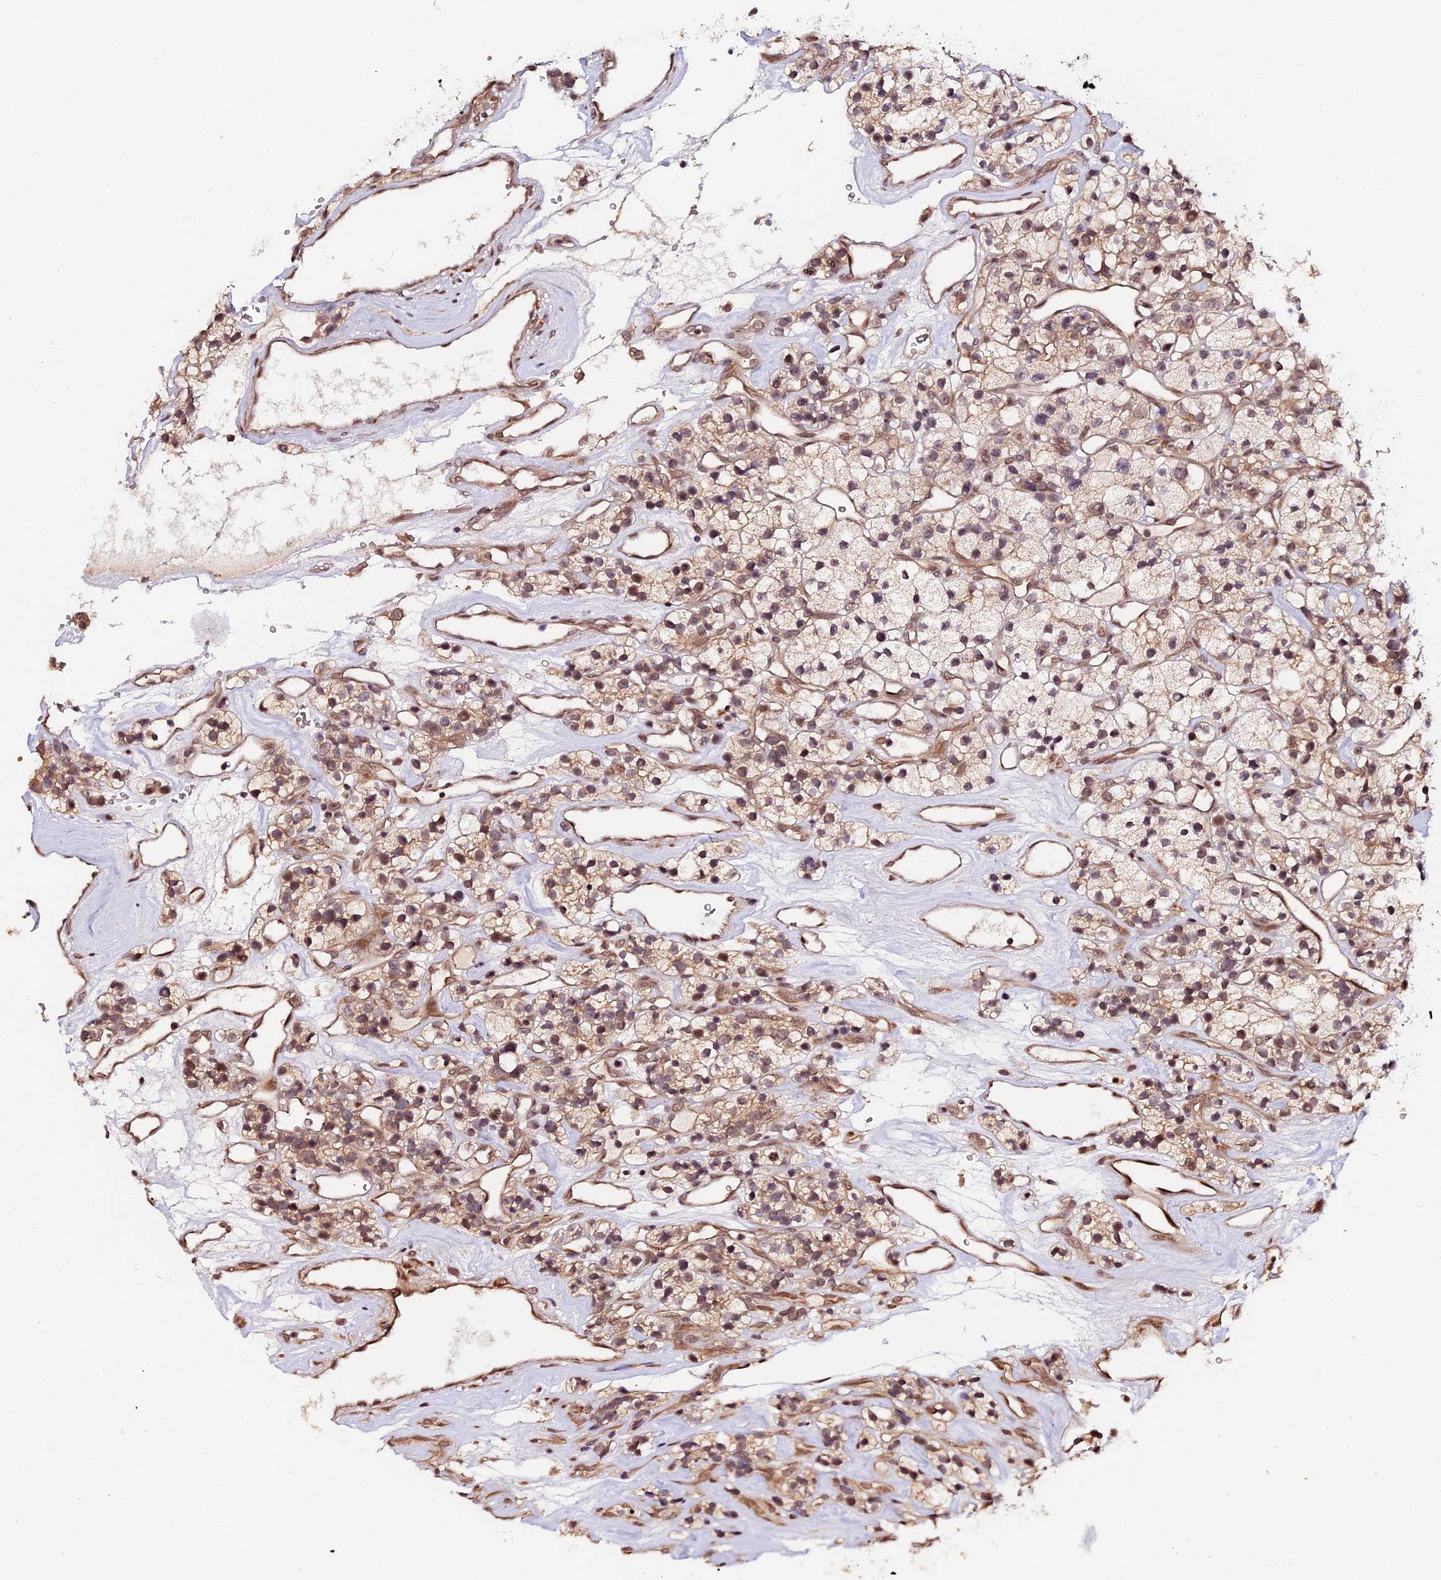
{"staining": {"intensity": "moderate", "quantity": ">75%", "location": "cytoplasmic/membranous,nuclear"}, "tissue": "renal cancer", "cell_type": "Tumor cells", "image_type": "cancer", "snomed": [{"axis": "morphology", "description": "Adenocarcinoma, NOS"}, {"axis": "topography", "description": "Kidney"}], "caption": "Protein positivity by immunohistochemistry (IHC) reveals moderate cytoplasmic/membranous and nuclear positivity in approximately >75% of tumor cells in adenocarcinoma (renal).", "gene": "IMPACT", "patient": {"sex": "female", "age": 57}}